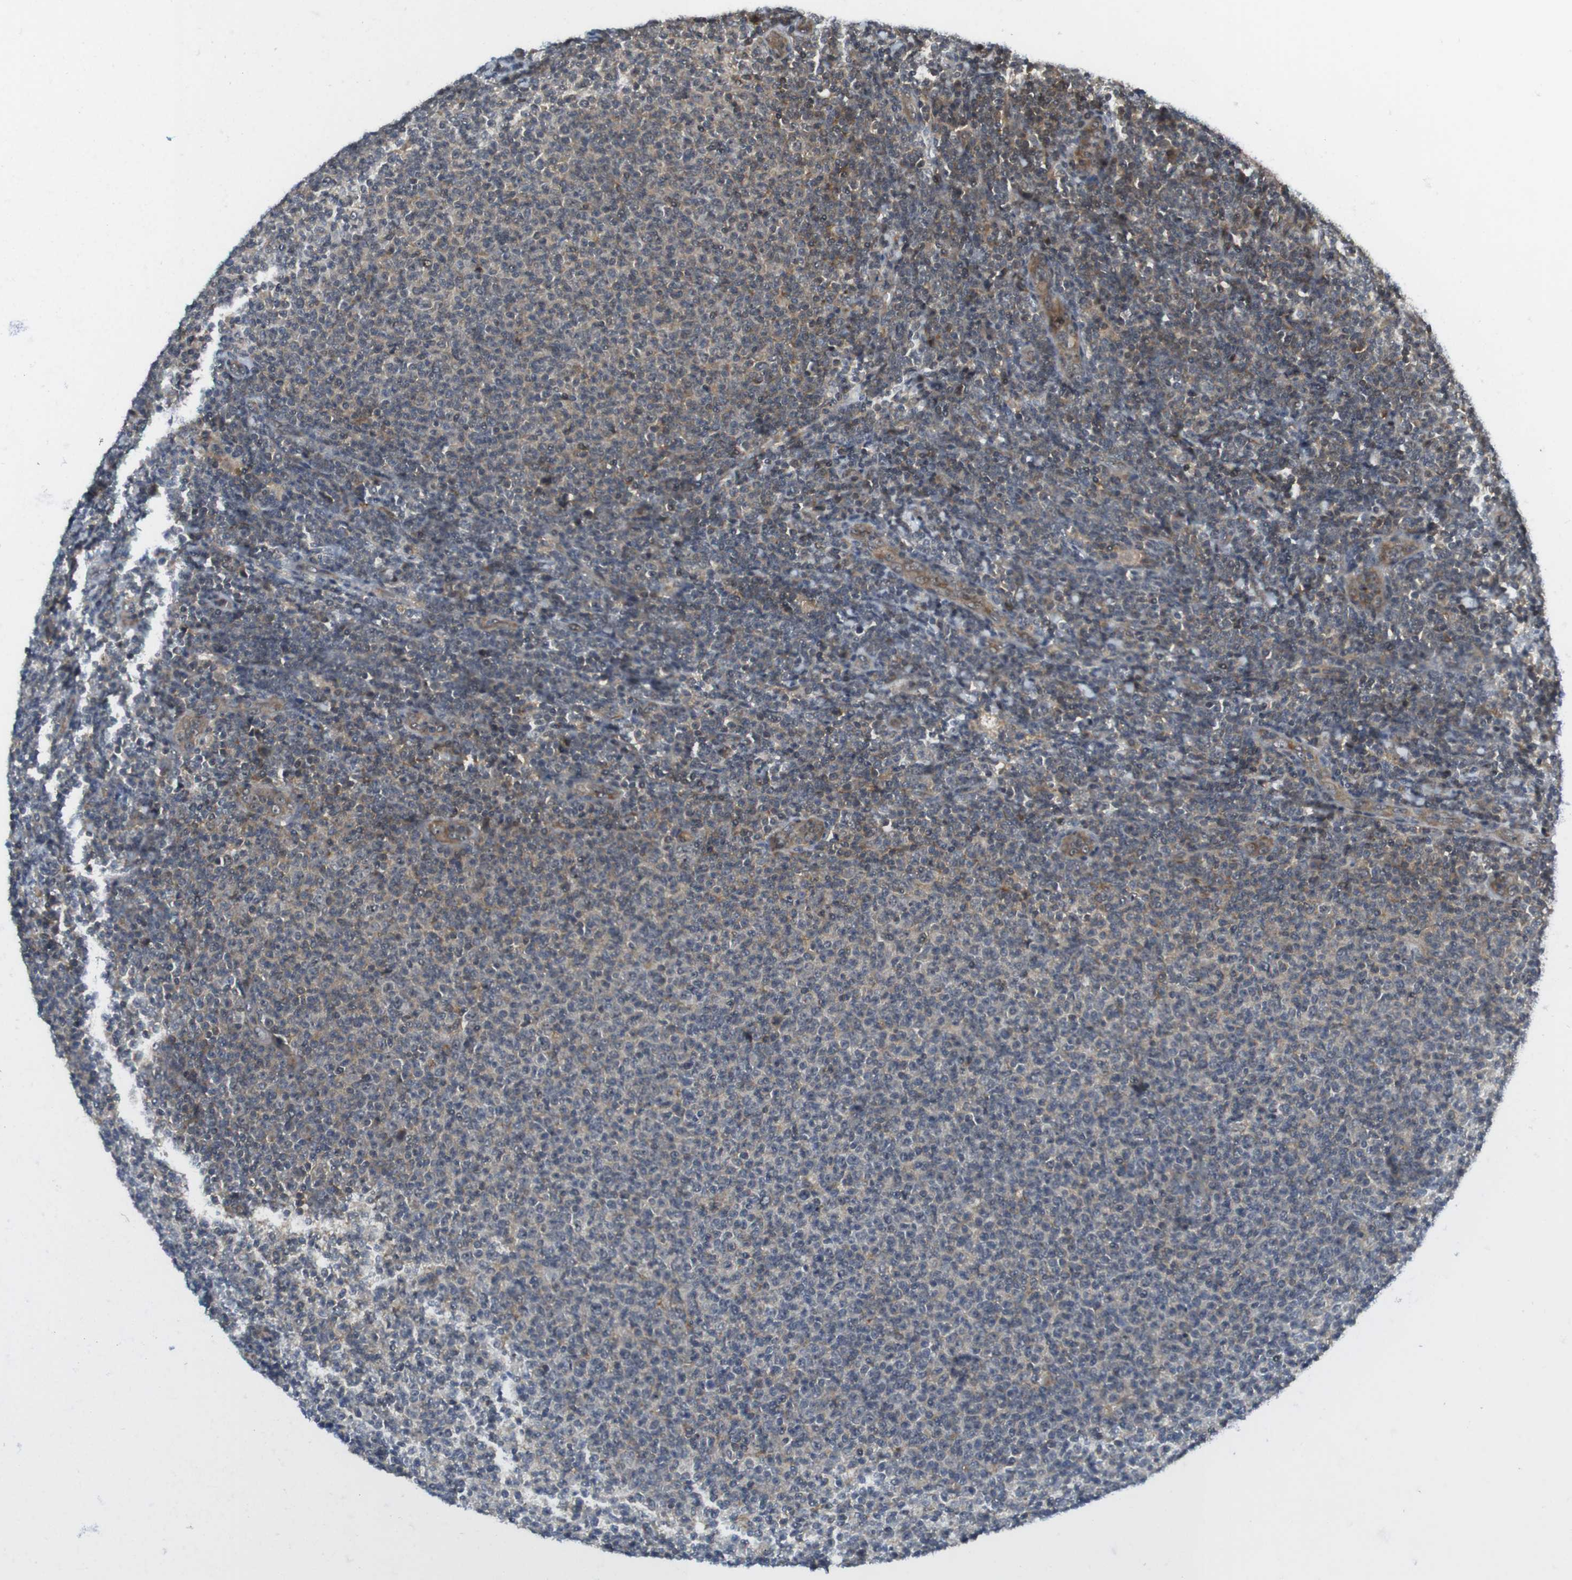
{"staining": {"intensity": "weak", "quantity": "25%-75%", "location": "cytoplasmic/membranous"}, "tissue": "lymphoma", "cell_type": "Tumor cells", "image_type": "cancer", "snomed": [{"axis": "morphology", "description": "Malignant lymphoma, non-Hodgkin's type, Low grade"}, {"axis": "topography", "description": "Lymph node"}], "caption": "Malignant lymphoma, non-Hodgkin's type (low-grade) stained with immunohistochemistry (IHC) shows weak cytoplasmic/membranous expression in approximately 25%-75% of tumor cells.", "gene": "CC2D1A", "patient": {"sex": "male", "age": 66}}